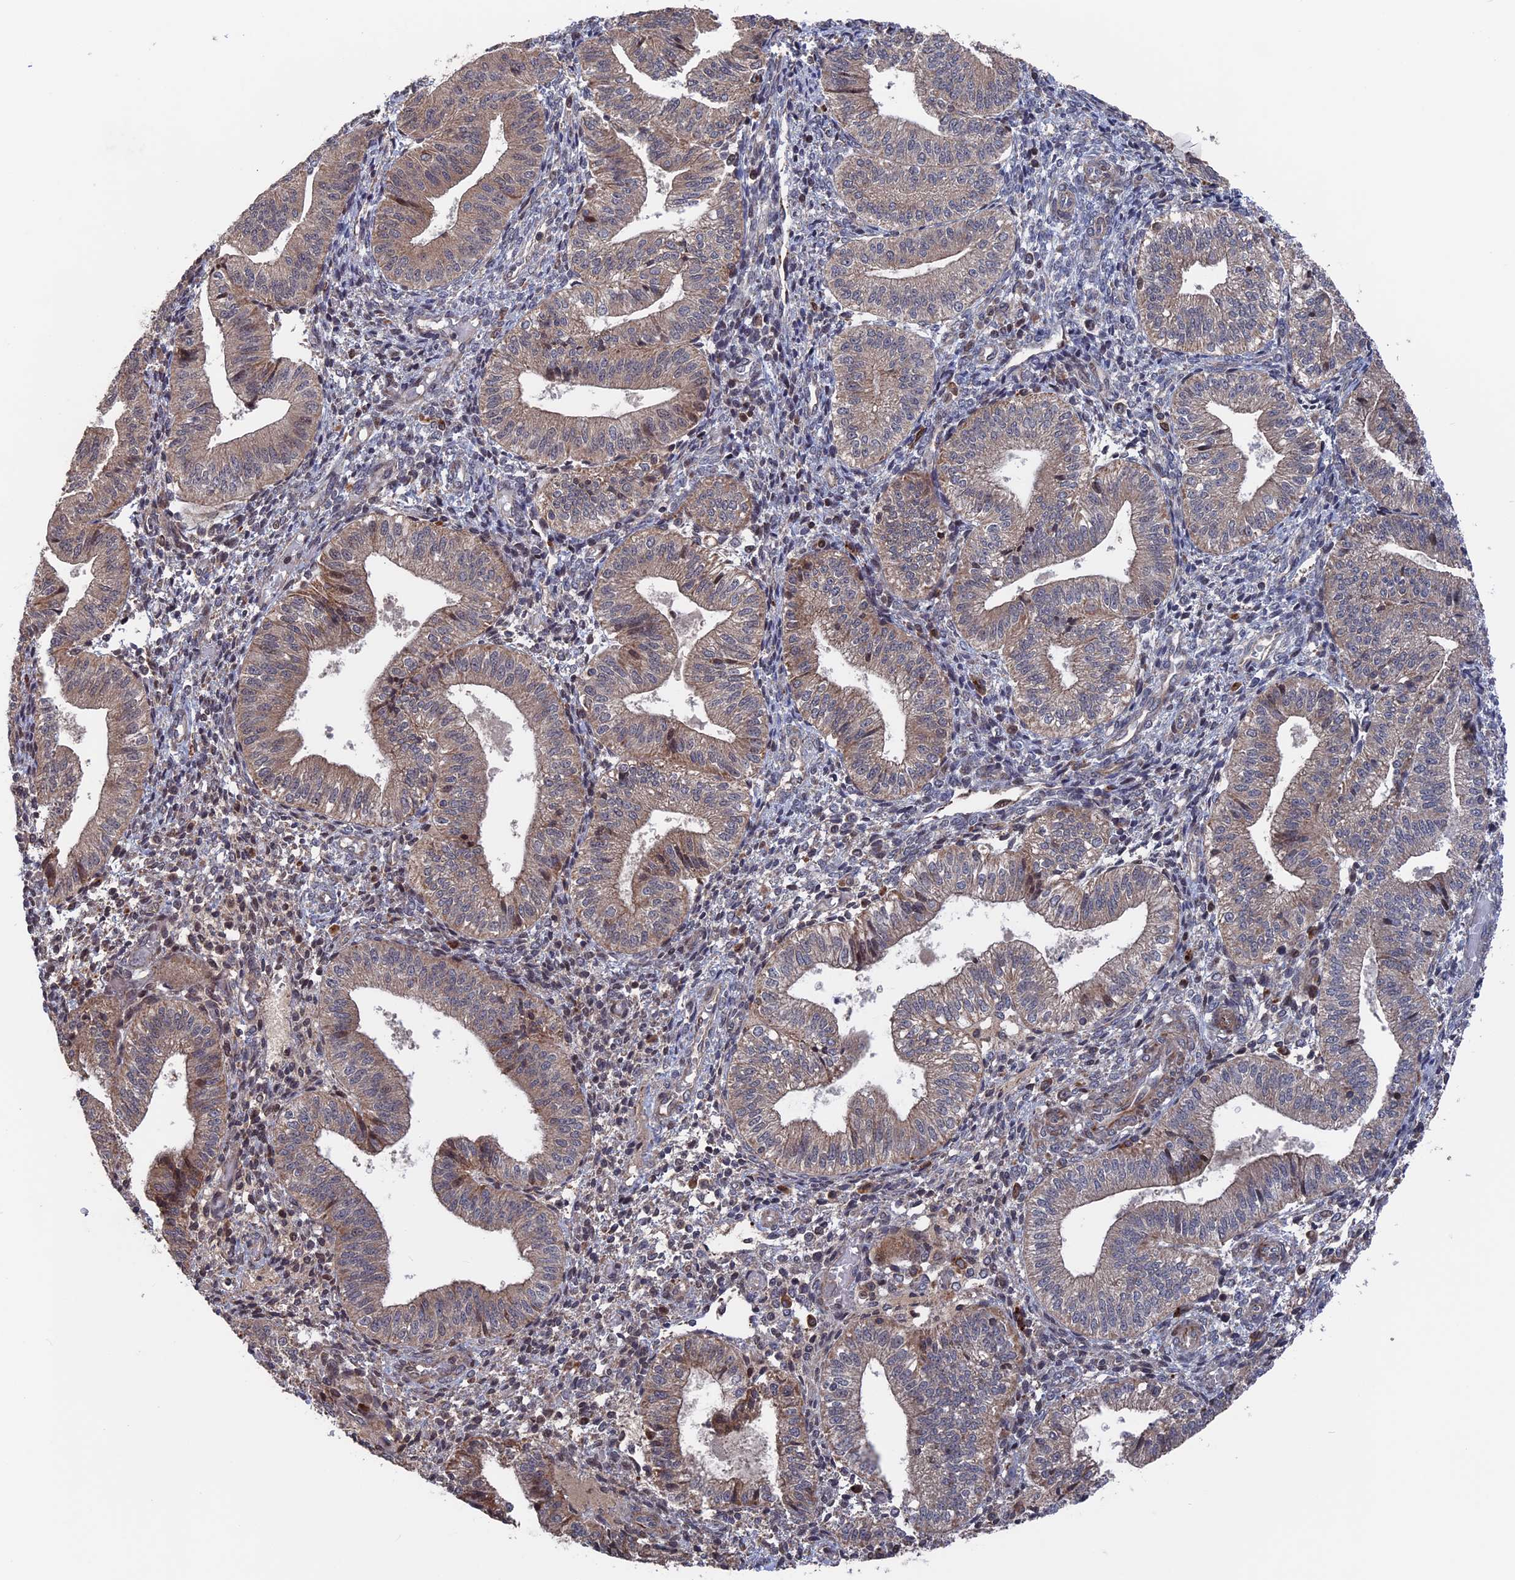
{"staining": {"intensity": "weak", "quantity": "<25%", "location": "cytoplasmic/membranous"}, "tissue": "endometrium", "cell_type": "Cells in endometrial stroma", "image_type": "normal", "snomed": [{"axis": "morphology", "description": "Normal tissue, NOS"}, {"axis": "topography", "description": "Endometrium"}], "caption": "The immunohistochemistry histopathology image has no significant expression in cells in endometrial stroma of endometrium. Nuclei are stained in blue.", "gene": "PLA2G15", "patient": {"sex": "female", "age": 34}}